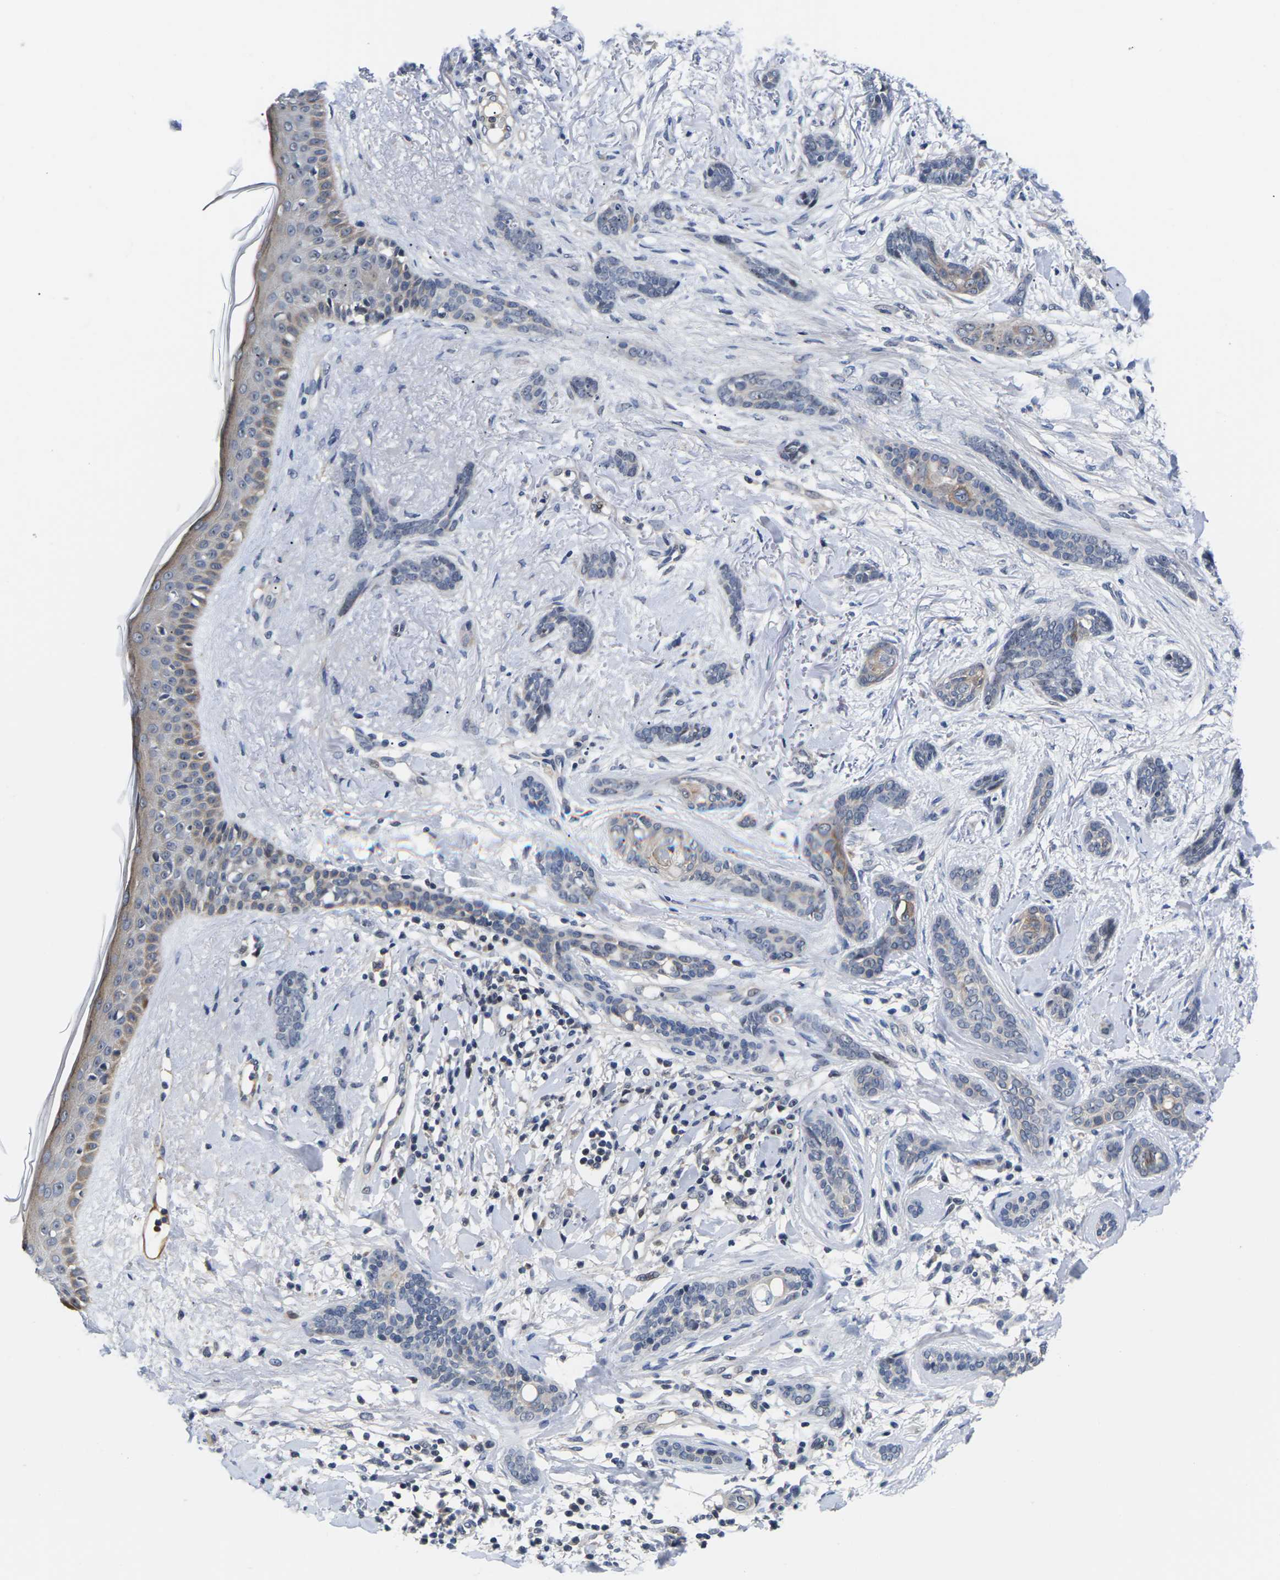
{"staining": {"intensity": "weak", "quantity": "<25%", "location": "cytoplasmic/membranous"}, "tissue": "skin cancer", "cell_type": "Tumor cells", "image_type": "cancer", "snomed": [{"axis": "morphology", "description": "Basal cell carcinoma"}, {"axis": "morphology", "description": "Adnexal tumor, benign"}, {"axis": "topography", "description": "Skin"}], "caption": "Histopathology image shows no protein staining in tumor cells of skin cancer (benign adnexal tumor) tissue. (Brightfield microscopy of DAB immunohistochemistry (IHC) at high magnification).", "gene": "ST6GAL2", "patient": {"sex": "female", "age": 42}}